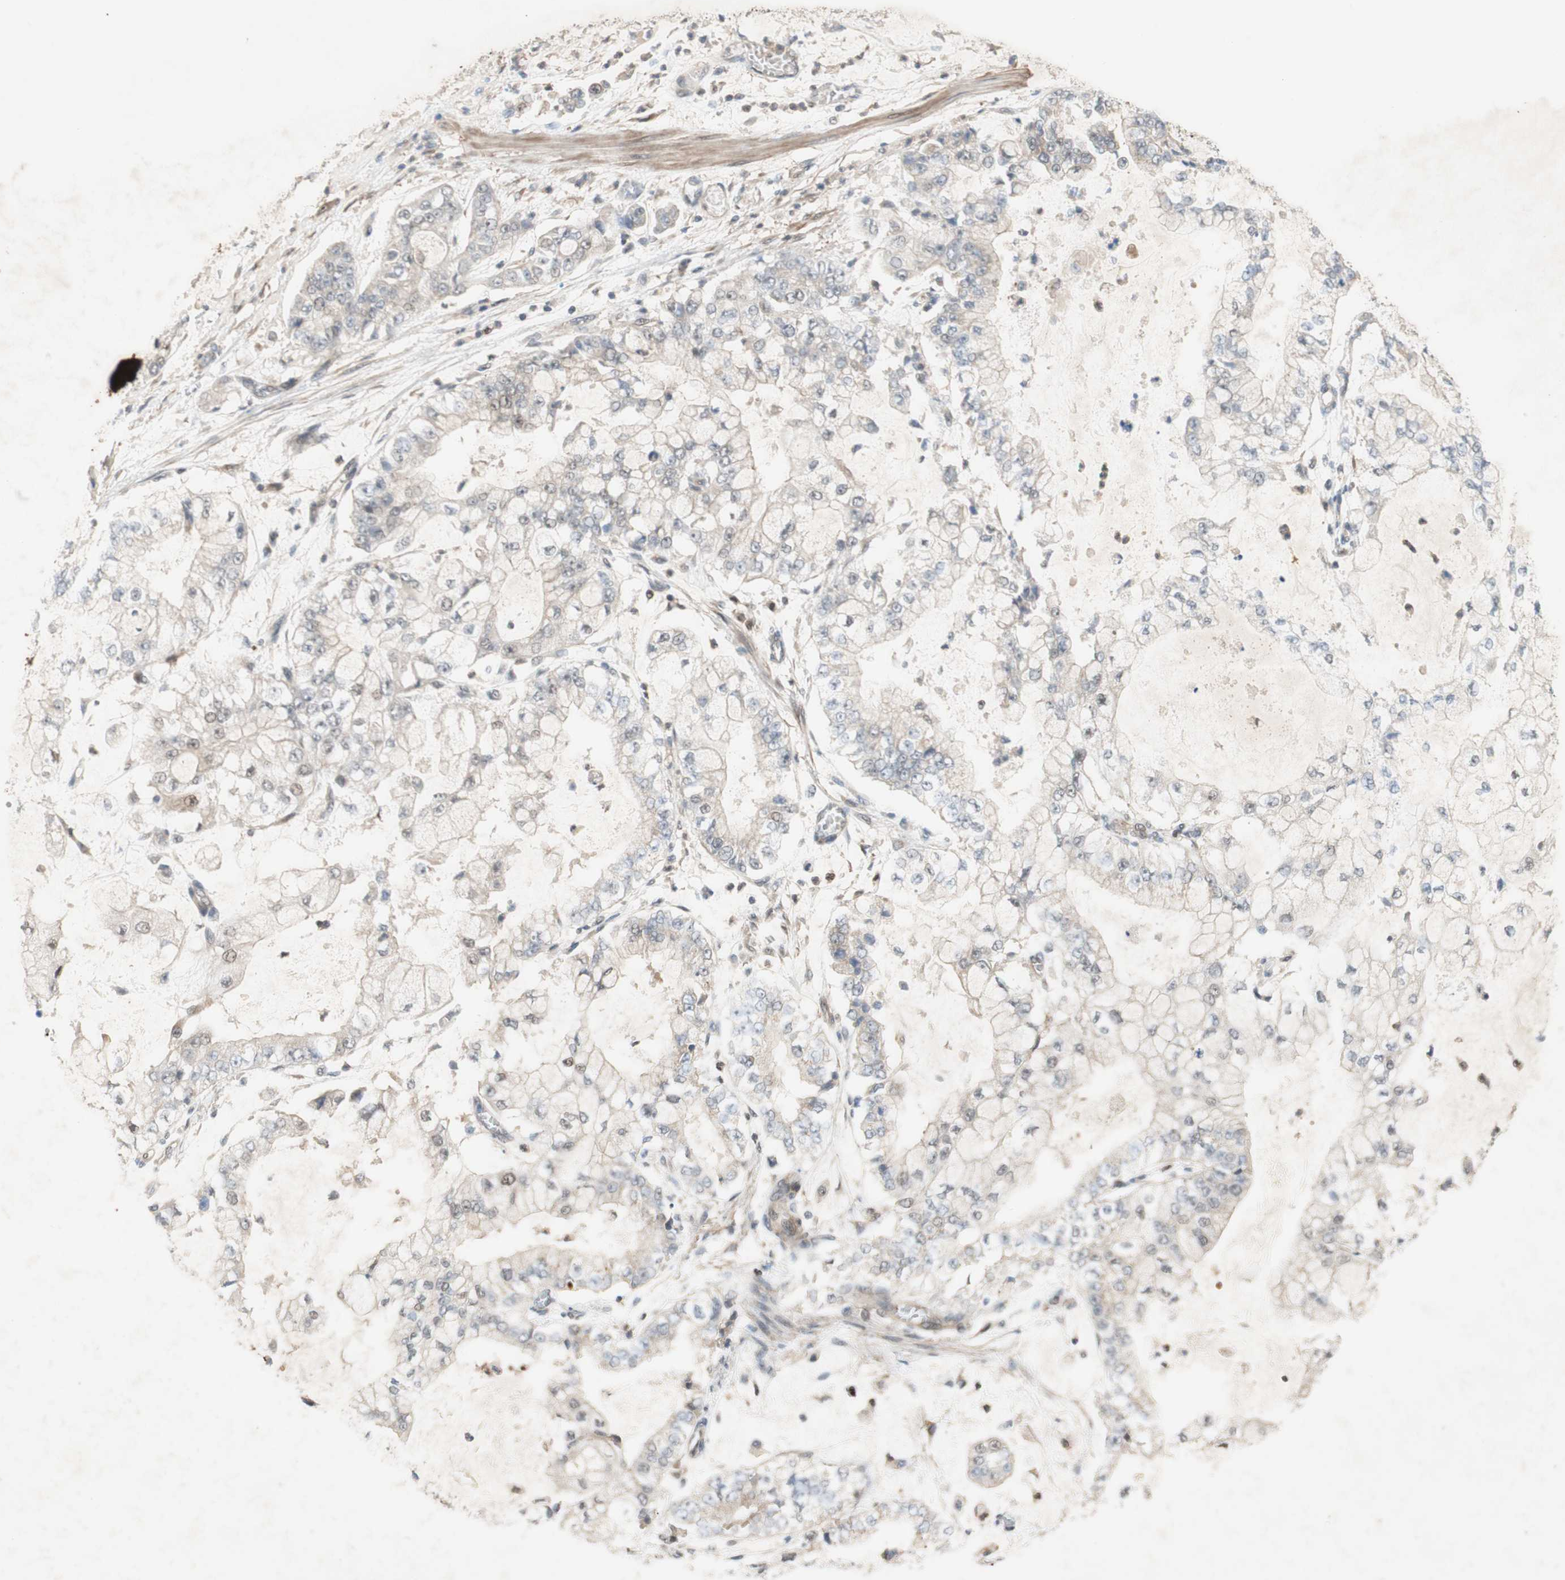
{"staining": {"intensity": "weak", "quantity": "<25%", "location": "nuclear"}, "tissue": "stomach cancer", "cell_type": "Tumor cells", "image_type": "cancer", "snomed": [{"axis": "morphology", "description": "Adenocarcinoma, NOS"}, {"axis": "topography", "description": "Stomach"}], "caption": "There is no significant positivity in tumor cells of stomach adenocarcinoma. Nuclei are stained in blue.", "gene": "RFNG", "patient": {"sex": "male", "age": 76}}